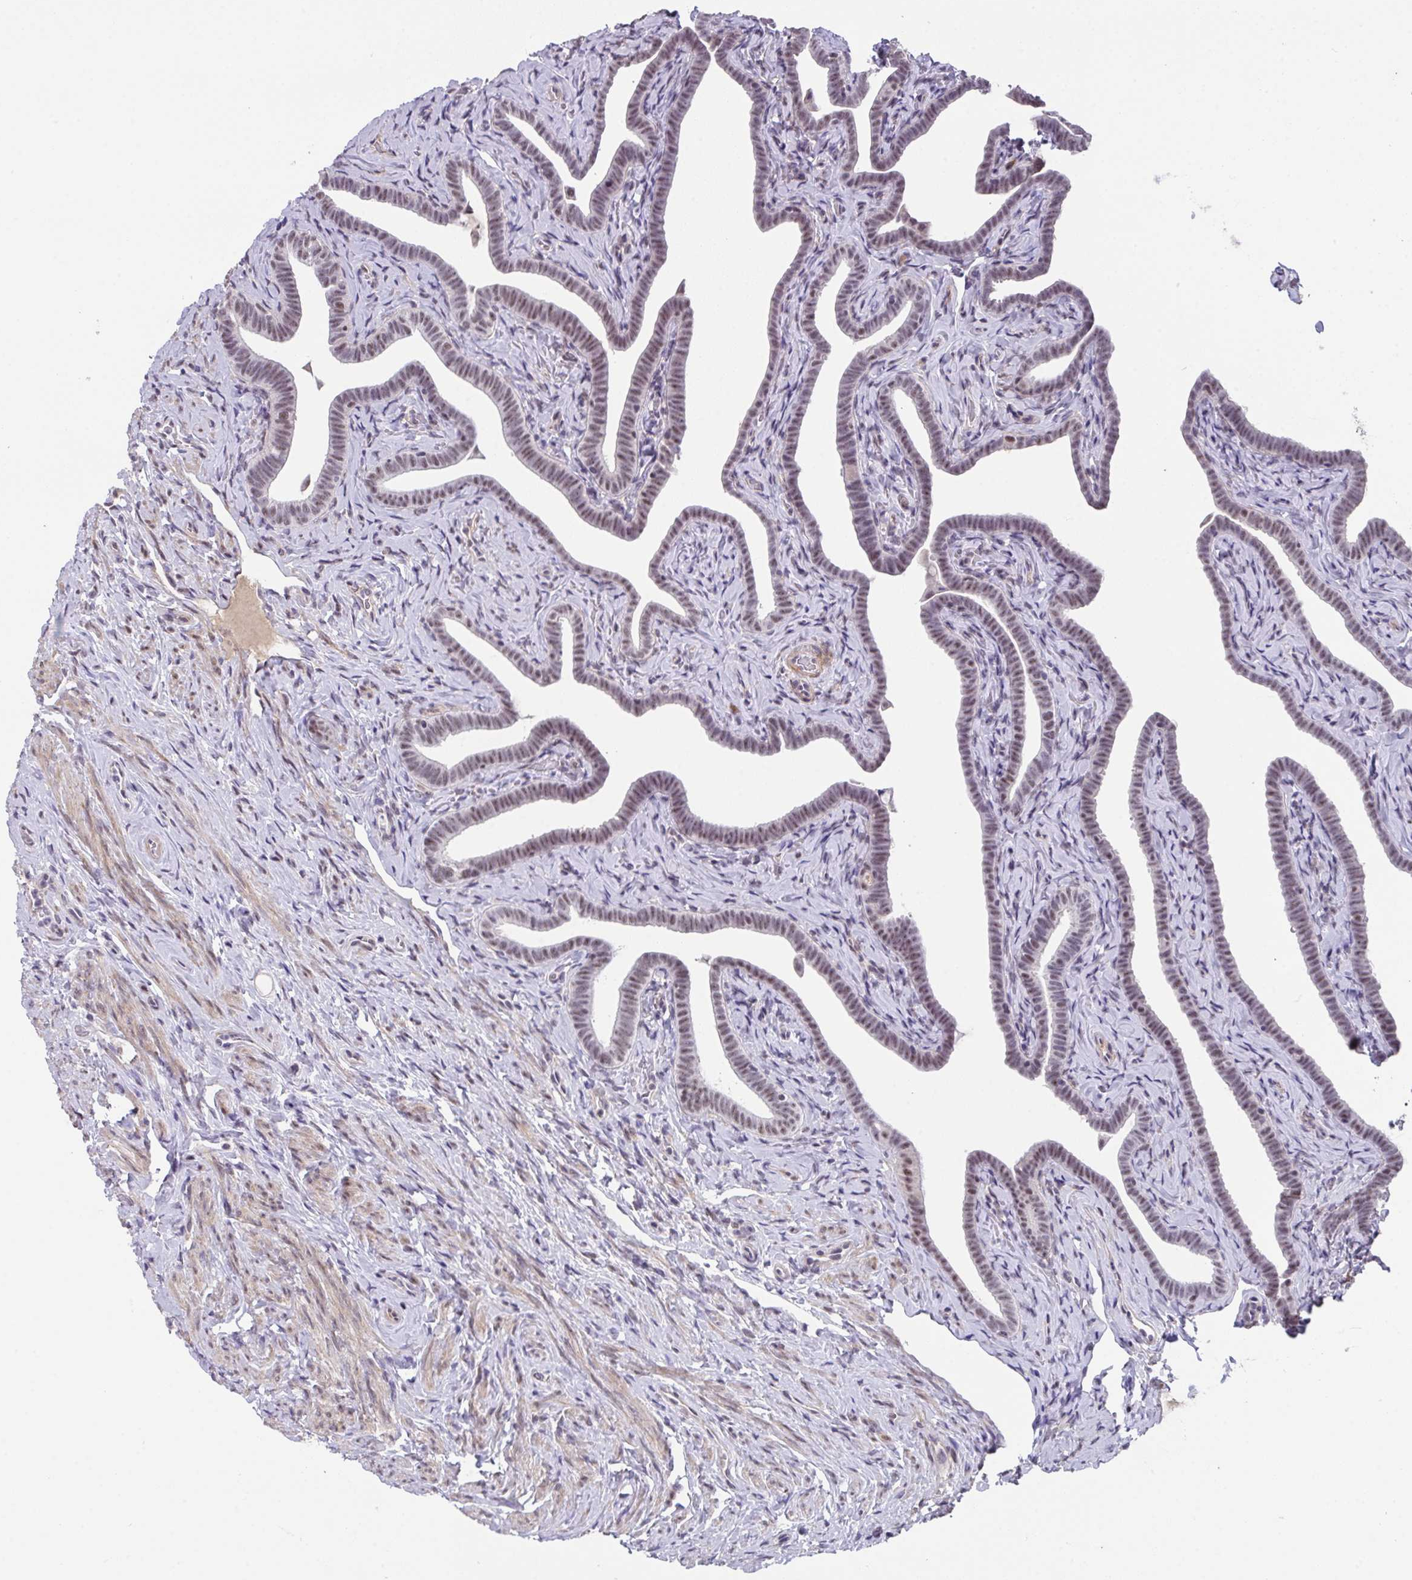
{"staining": {"intensity": "moderate", "quantity": ">75%", "location": "nuclear"}, "tissue": "fallopian tube", "cell_type": "Glandular cells", "image_type": "normal", "snomed": [{"axis": "morphology", "description": "Normal tissue, NOS"}, {"axis": "topography", "description": "Fallopian tube"}], "caption": "Immunohistochemistry of normal fallopian tube exhibits medium levels of moderate nuclear staining in about >75% of glandular cells.", "gene": "RBBP6", "patient": {"sex": "female", "age": 69}}